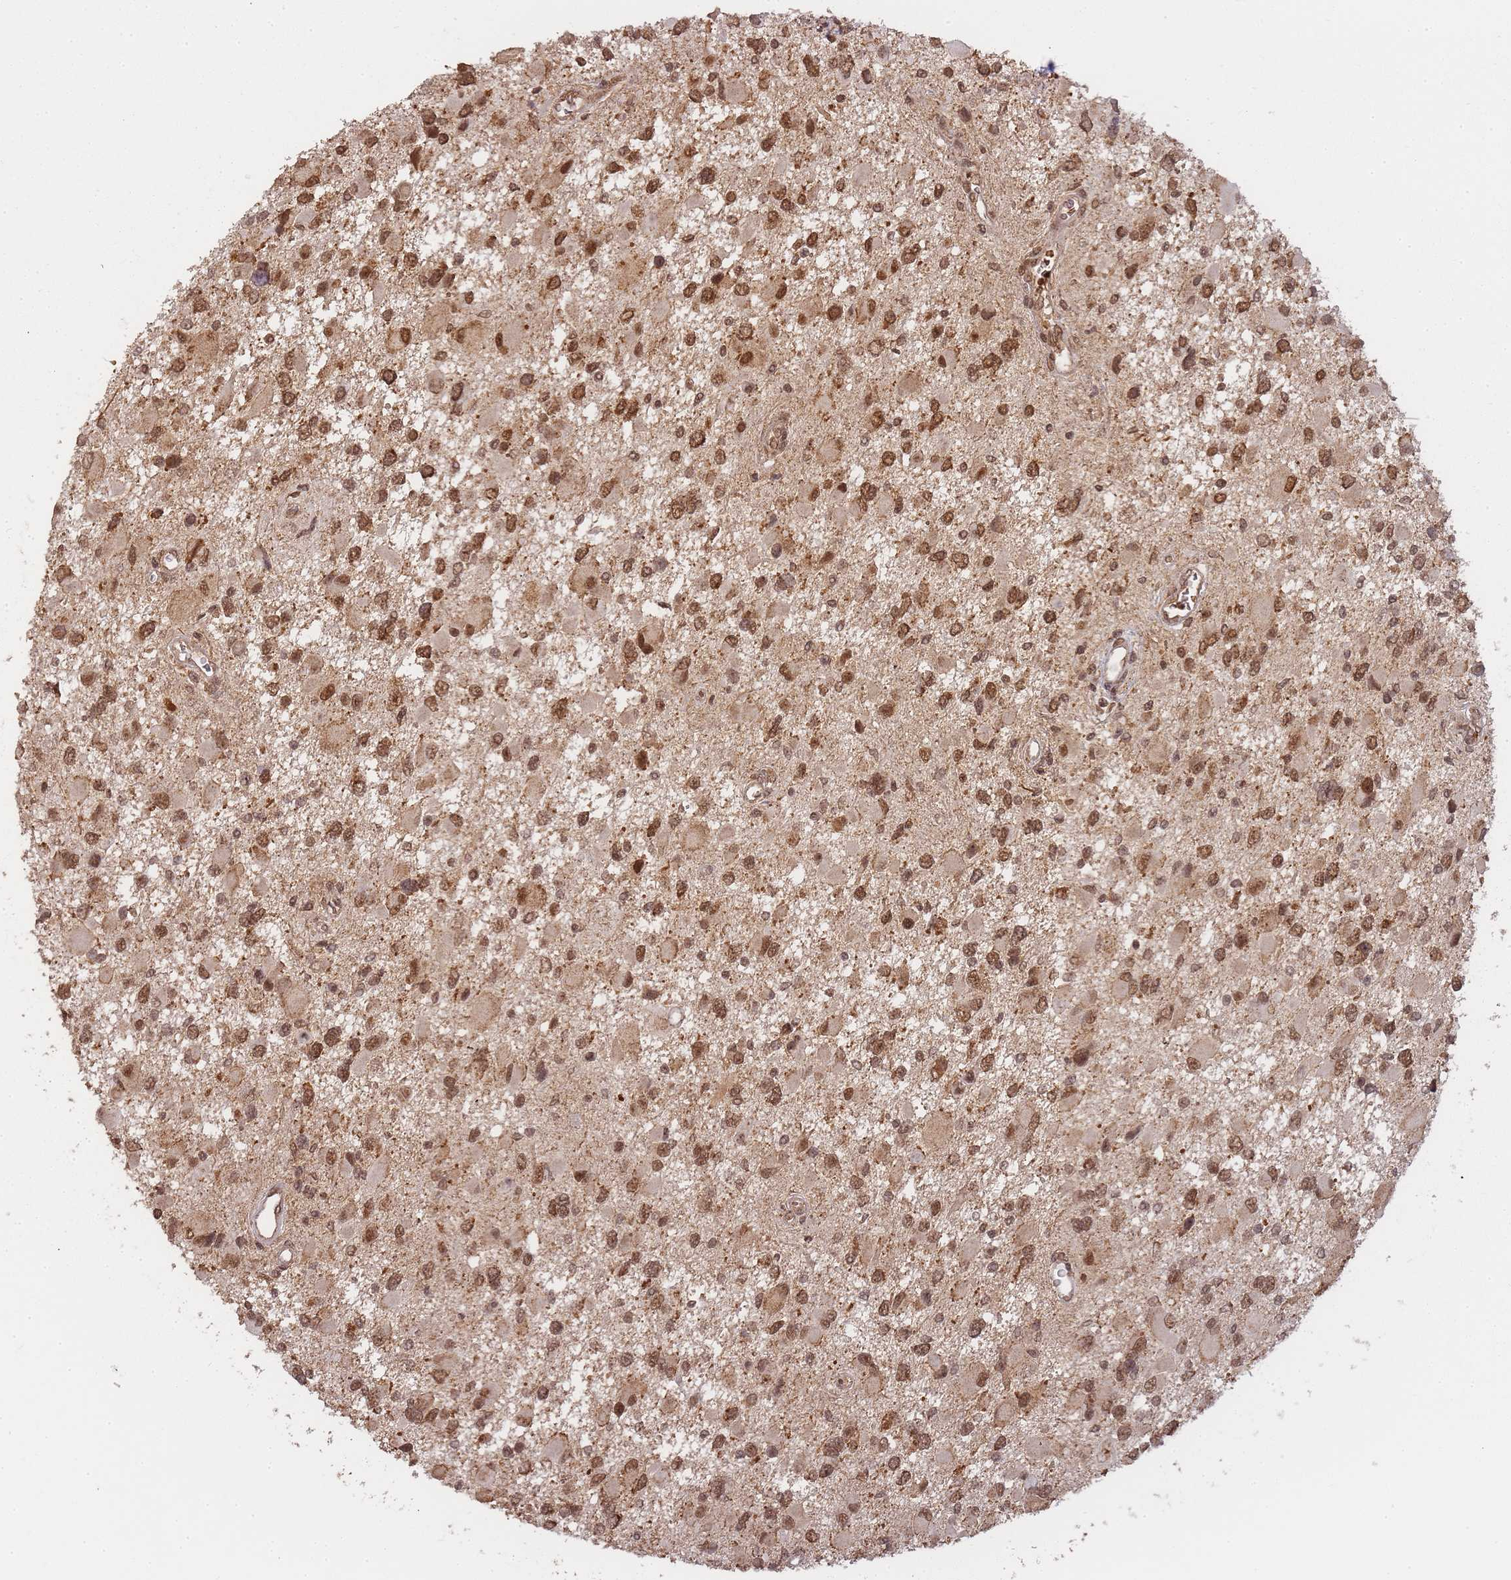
{"staining": {"intensity": "moderate", "quantity": ">75%", "location": "nuclear"}, "tissue": "glioma", "cell_type": "Tumor cells", "image_type": "cancer", "snomed": [{"axis": "morphology", "description": "Glioma, malignant, High grade"}, {"axis": "topography", "description": "Brain"}], "caption": "Human glioma stained for a protein (brown) demonstrates moderate nuclear positive positivity in approximately >75% of tumor cells.", "gene": "ZNF497", "patient": {"sex": "male", "age": 53}}